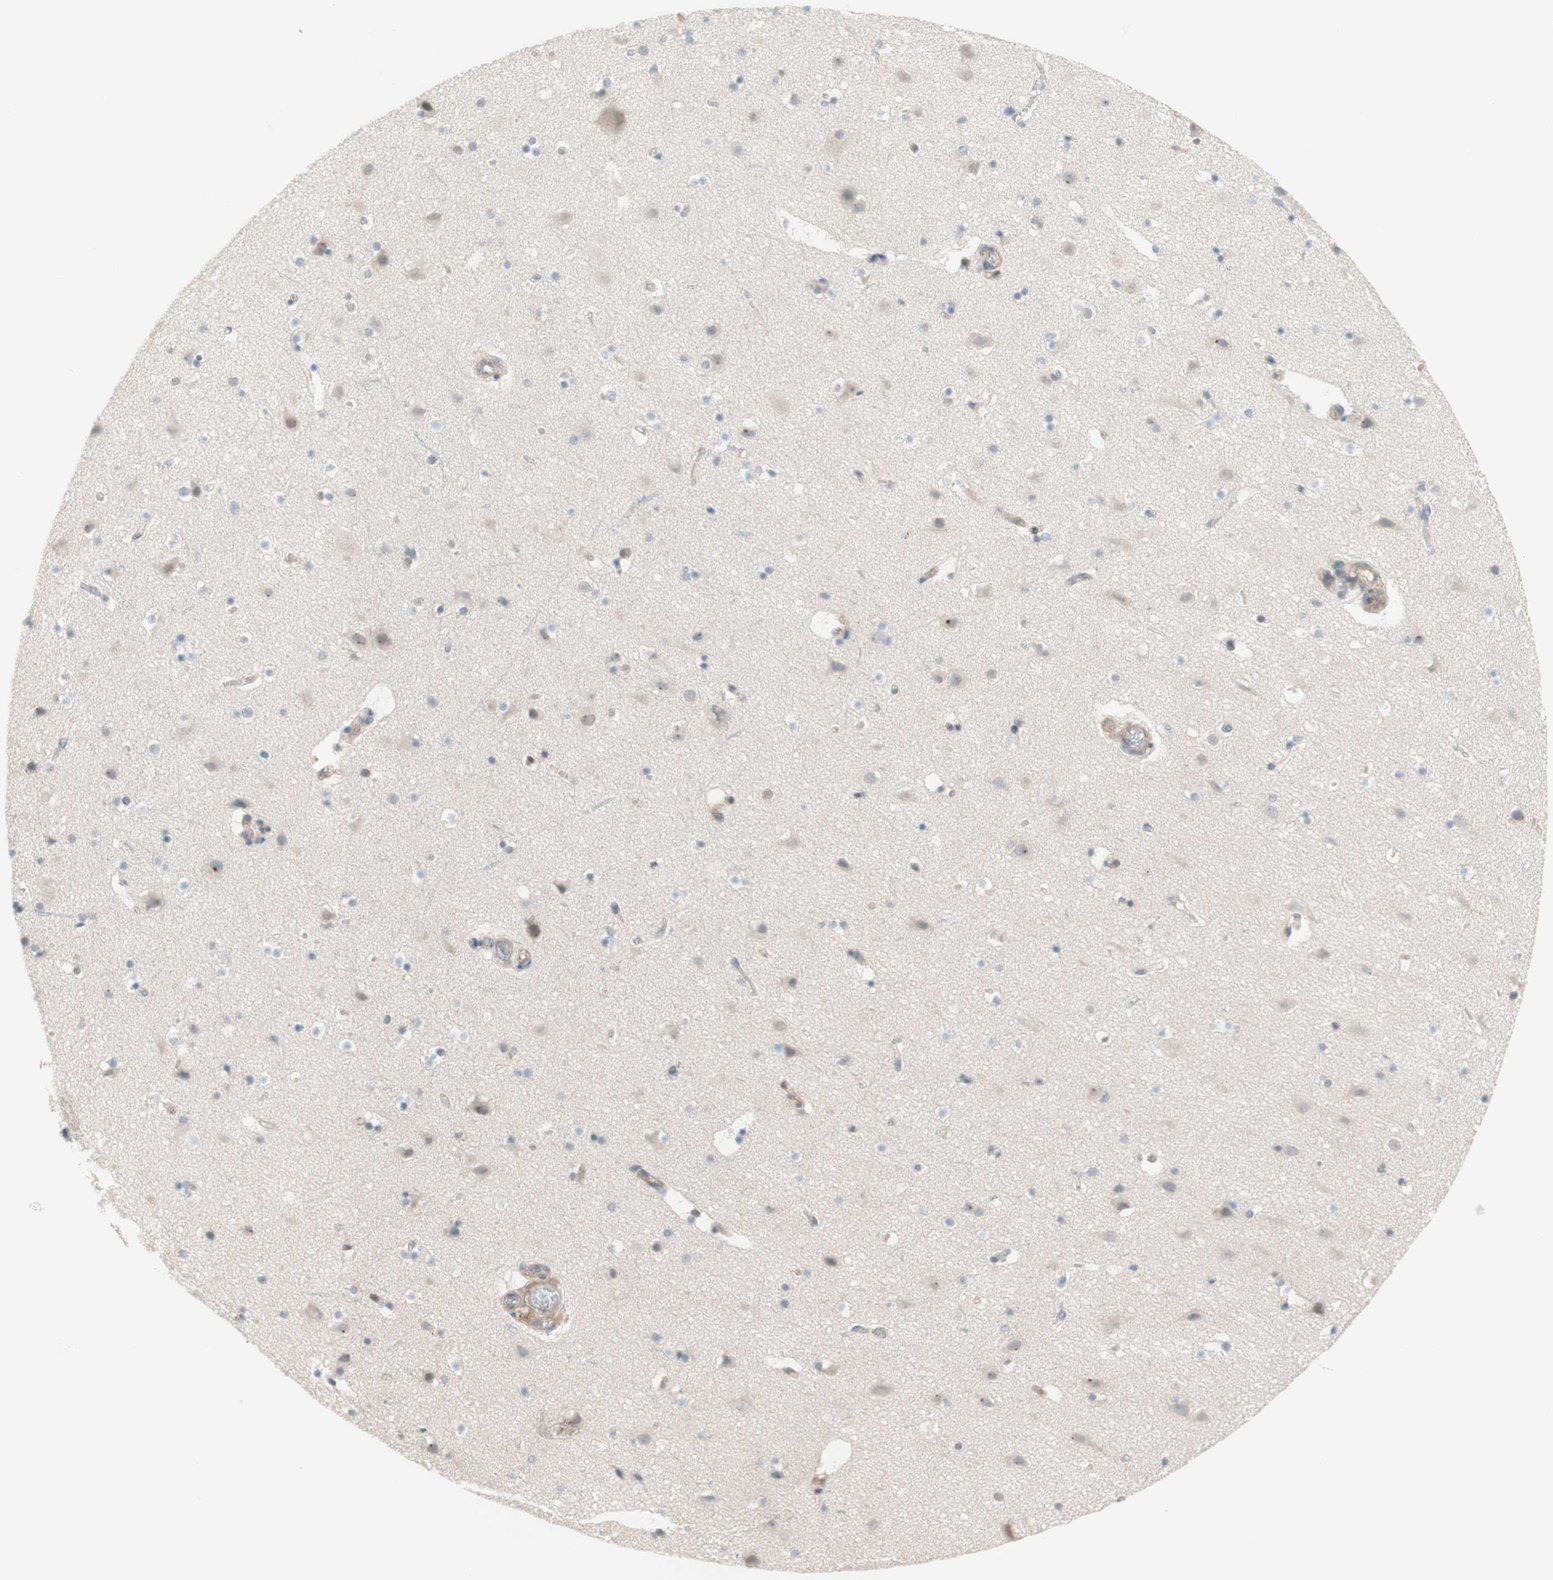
{"staining": {"intensity": "weak", "quantity": ">75%", "location": "cytoplasmic/membranous"}, "tissue": "cerebral cortex", "cell_type": "Endothelial cells", "image_type": "normal", "snomed": [{"axis": "morphology", "description": "Normal tissue, NOS"}, {"axis": "topography", "description": "Cerebral cortex"}], "caption": "High-power microscopy captured an IHC histopathology image of normal cerebral cortex, revealing weak cytoplasmic/membranous expression in about >75% of endothelial cells. The staining is performed using DAB brown chromogen to label protein expression. The nuclei are counter-stained blue using hematoxylin.", "gene": "JPH1", "patient": {"sex": "male", "age": 45}}